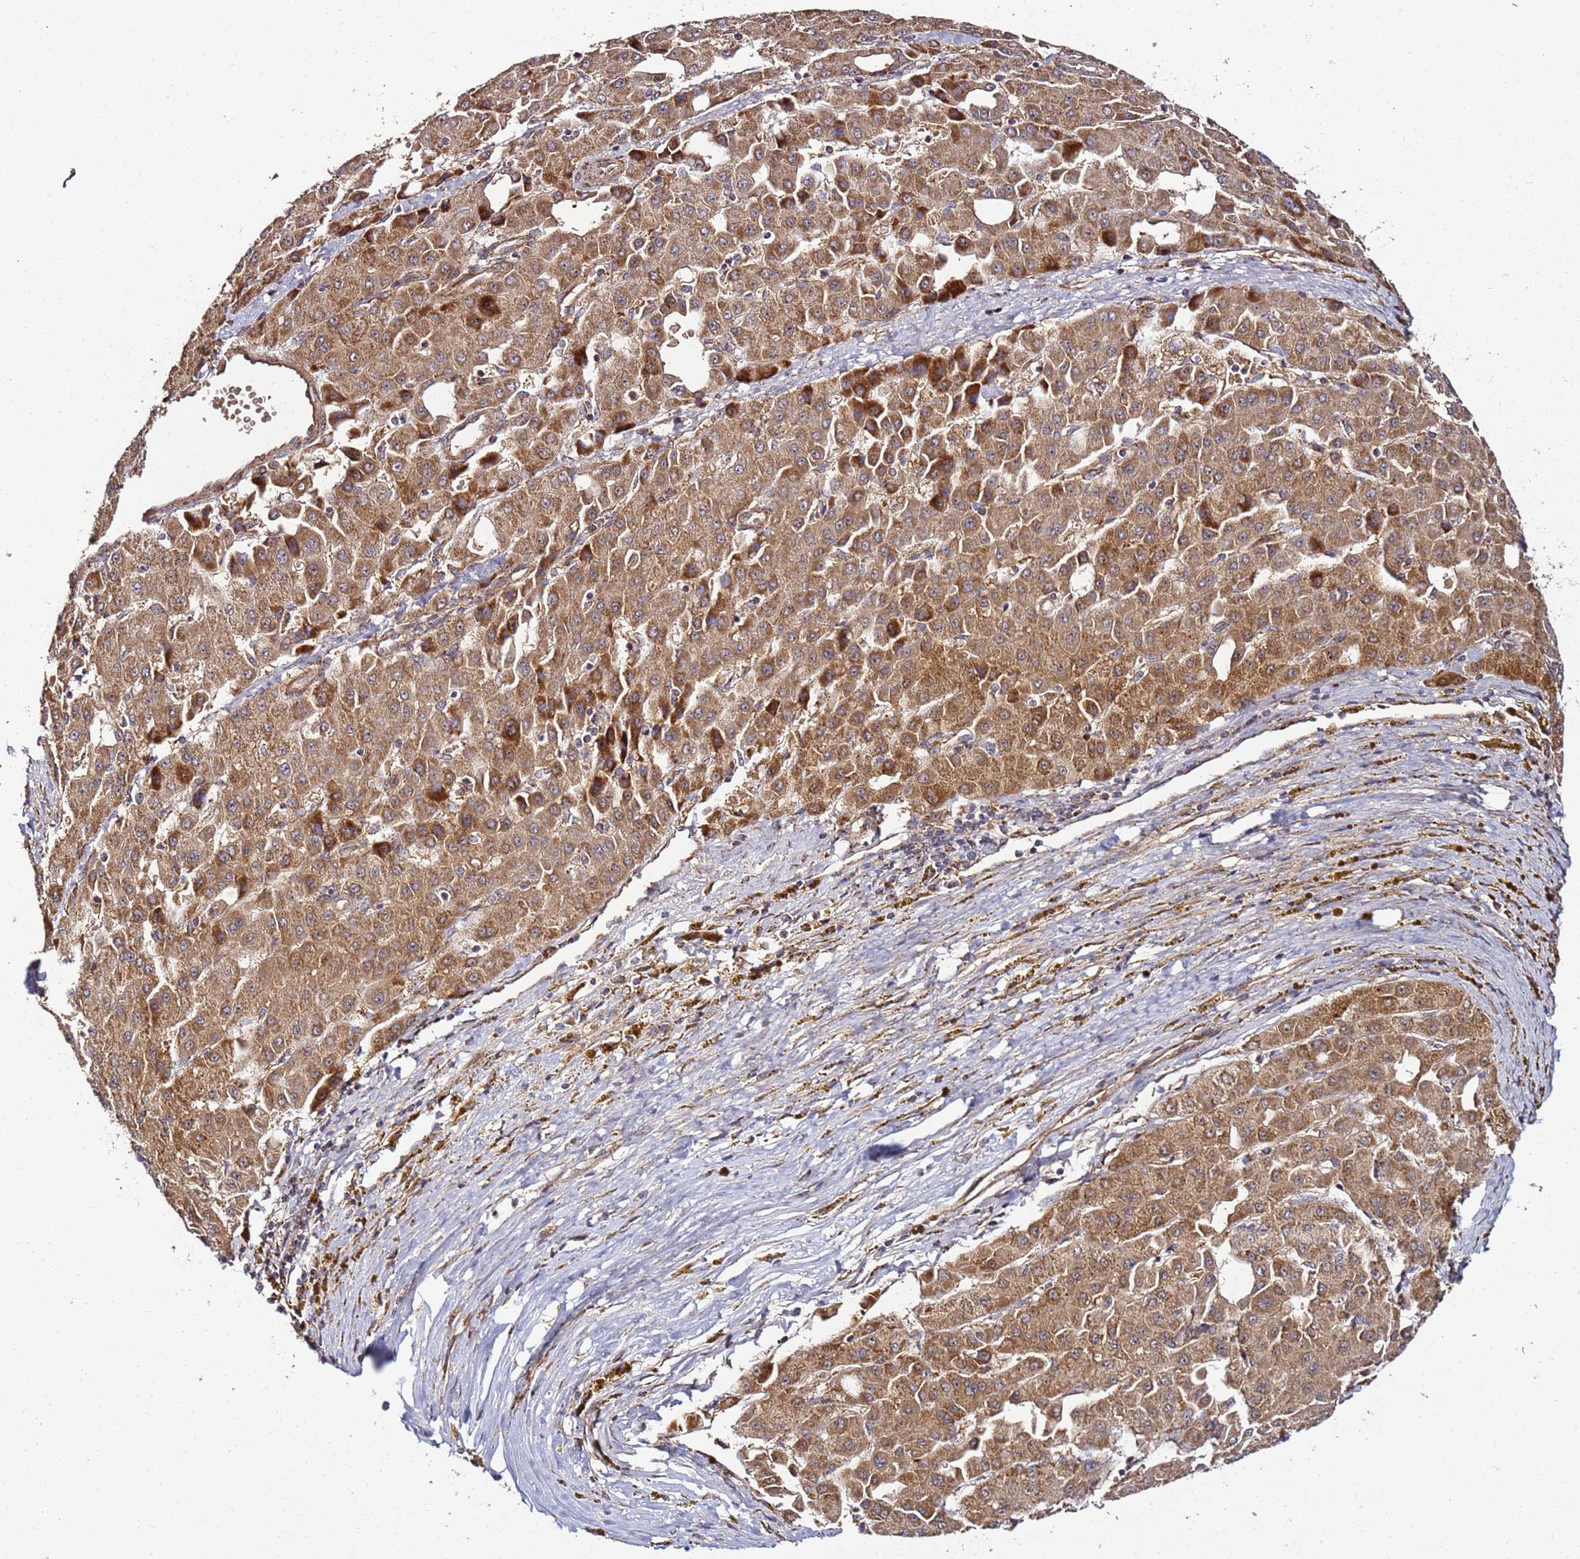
{"staining": {"intensity": "moderate", "quantity": ">75%", "location": "cytoplasmic/membranous"}, "tissue": "liver cancer", "cell_type": "Tumor cells", "image_type": "cancer", "snomed": [{"axis": "morphology", "description": "Carcinoma, Hepatocellular, NOS"}, {"axis": "topography", "description": "Liver"}], "caption": "A histopathology image of human hepatocellular carcinoma (liver) stained for a protein exhibits moderate cytoplasmic/membranous brown staining in tumor cells.", "gene": "TM2D2", "patient": {"sex": "male", "age": 47}}